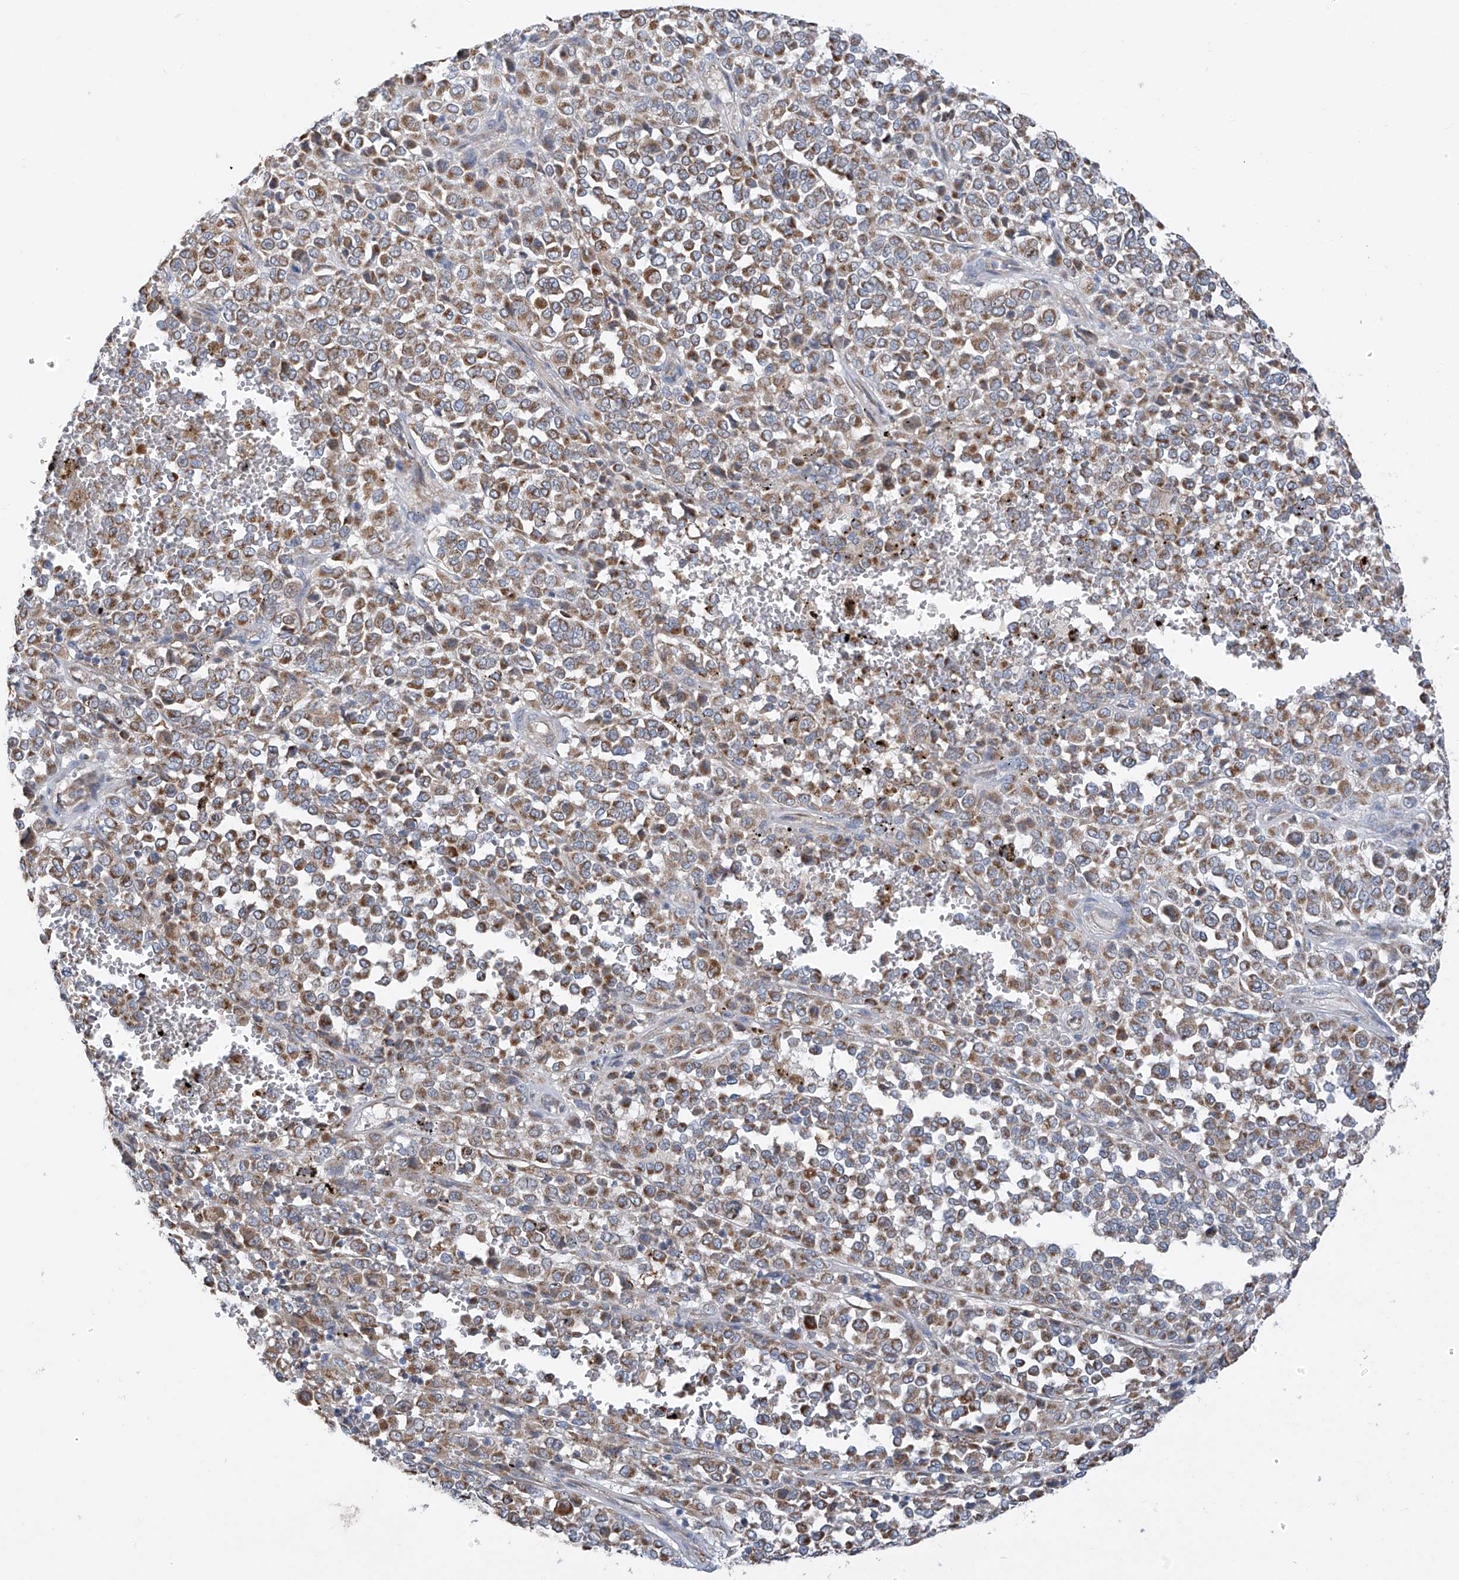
{"staining": {"intensity": "moderate", "quantity": ">75%", "location": "cytoplasmic/membranous"}, "tissue": "melanoma", "cell_type": "Tumor cells", "image_type": "cancer", "snomed": [{"axis": "morphology", "description": "Malignant melanoma, Metastatic site"}, {"axis": "topography", "description": "Pancreas"}], "caption": "Brown immunohistochemical staining in human malignant melanoma (metastatic site) exhibits moderate cytoplasmic/membranous expression in about >75% of tumor cells. The protein of interest is stained brown, and the nuclei are stained in blue (DAB (3,3'-diaminobenzidine) IHC with brightfield microscopy, high magnification).", "gene": "EOMES", "patient": {"sex": "female", "age": 30}}